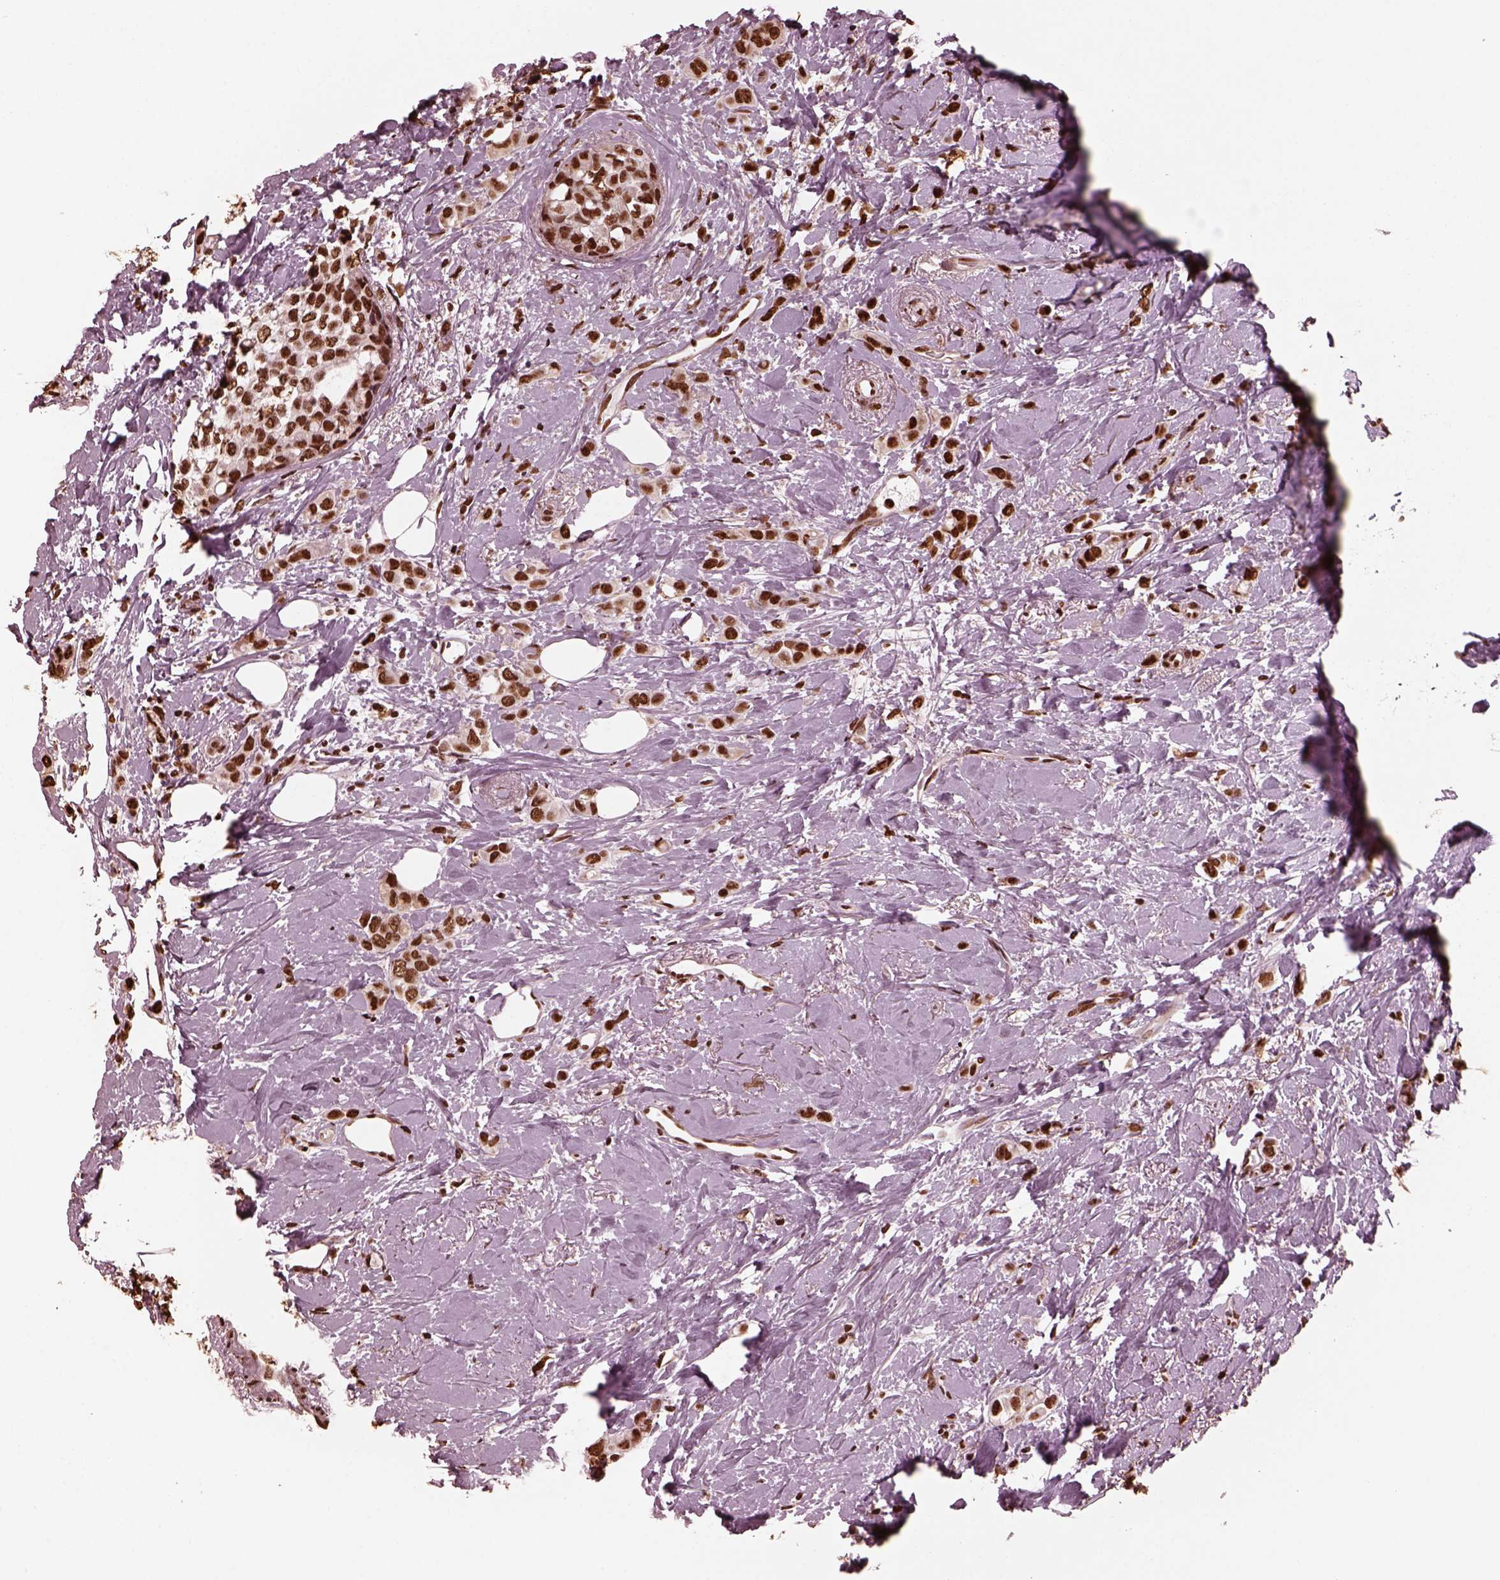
{"staining": {"intensity": "strong", "quantity": ">75%", "location": "nuclear"}, "tissue": "breast cancer", "cell_type": "Tumor cells", "image_type": "cancer", "snomed": [{"axis": "morphology", "description": "Lobular carcinoma"}, {"axis": "topography", "description": "Breast"}], "caption": "A high-resolution image shows IHC staining of lobular carcinoma (breast), which exhibits strong nuclear expression in about >75% of tumor cells.", "gene": "NSD1", "patient": {"sex": "female", "age": 66}}